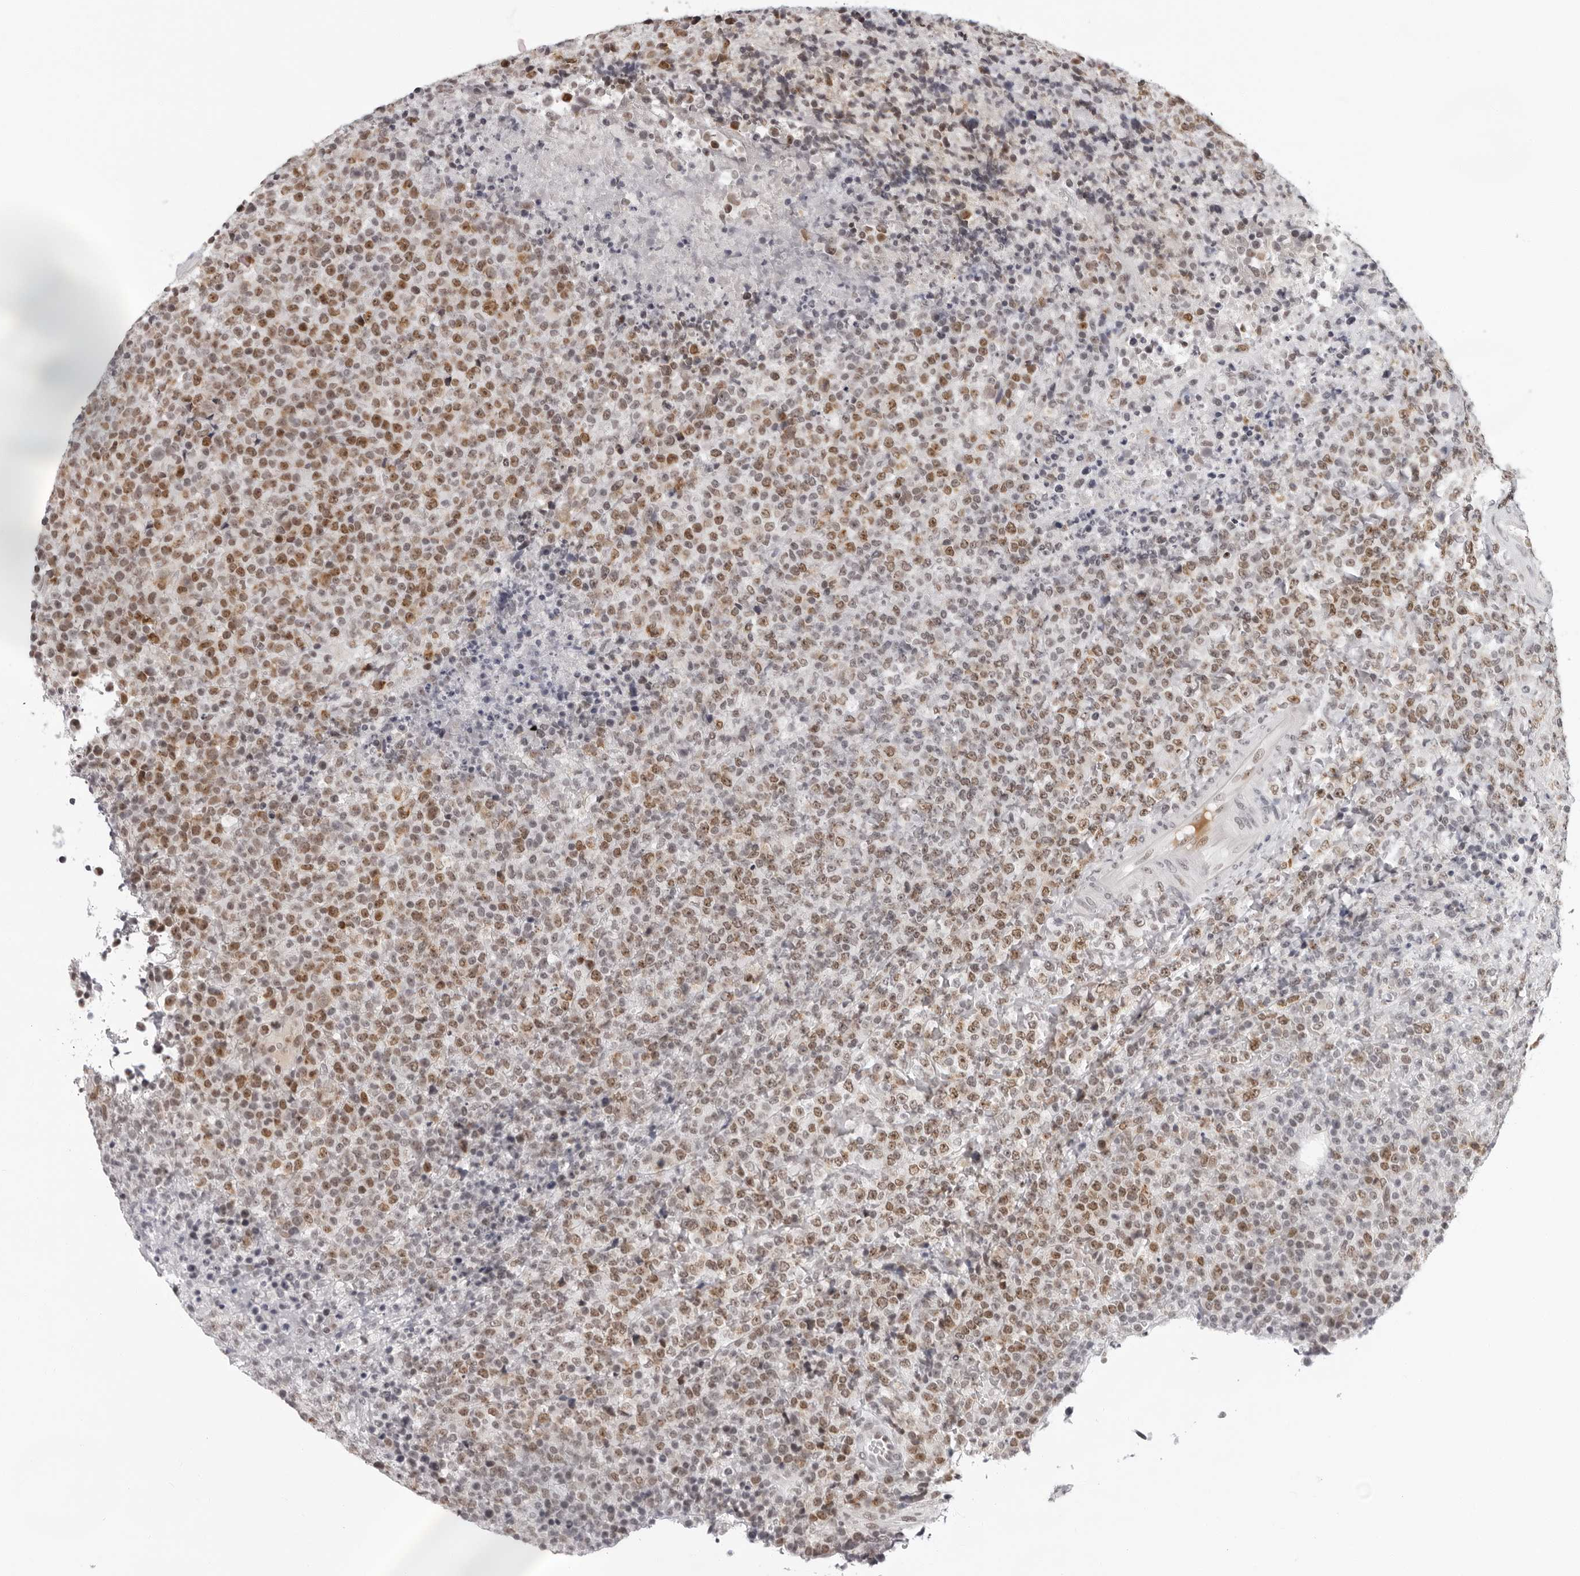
{"staining": {"intensity": "moderate", "quantity": ">75%", "location": "nuclear"}, "tissue": "lymphoma", "cell_type": "Tumor cells", "image_type": "cancer", "snomed": [{"axis": "morphology", "description": "Malignant lymphoma, non-Hodgkin's type, High grade"}, {"axis": "topography", "description": "Lymph node"}], "caption": "This is a micrograph of immunohistochemistry staining of high-grade malignant lymphoma, non-Hodgkin's type, which shows moderate staining in the nuclear of tumor cells.", "gene": "USP1", "patient": {"sex": "male", "age": 13}}